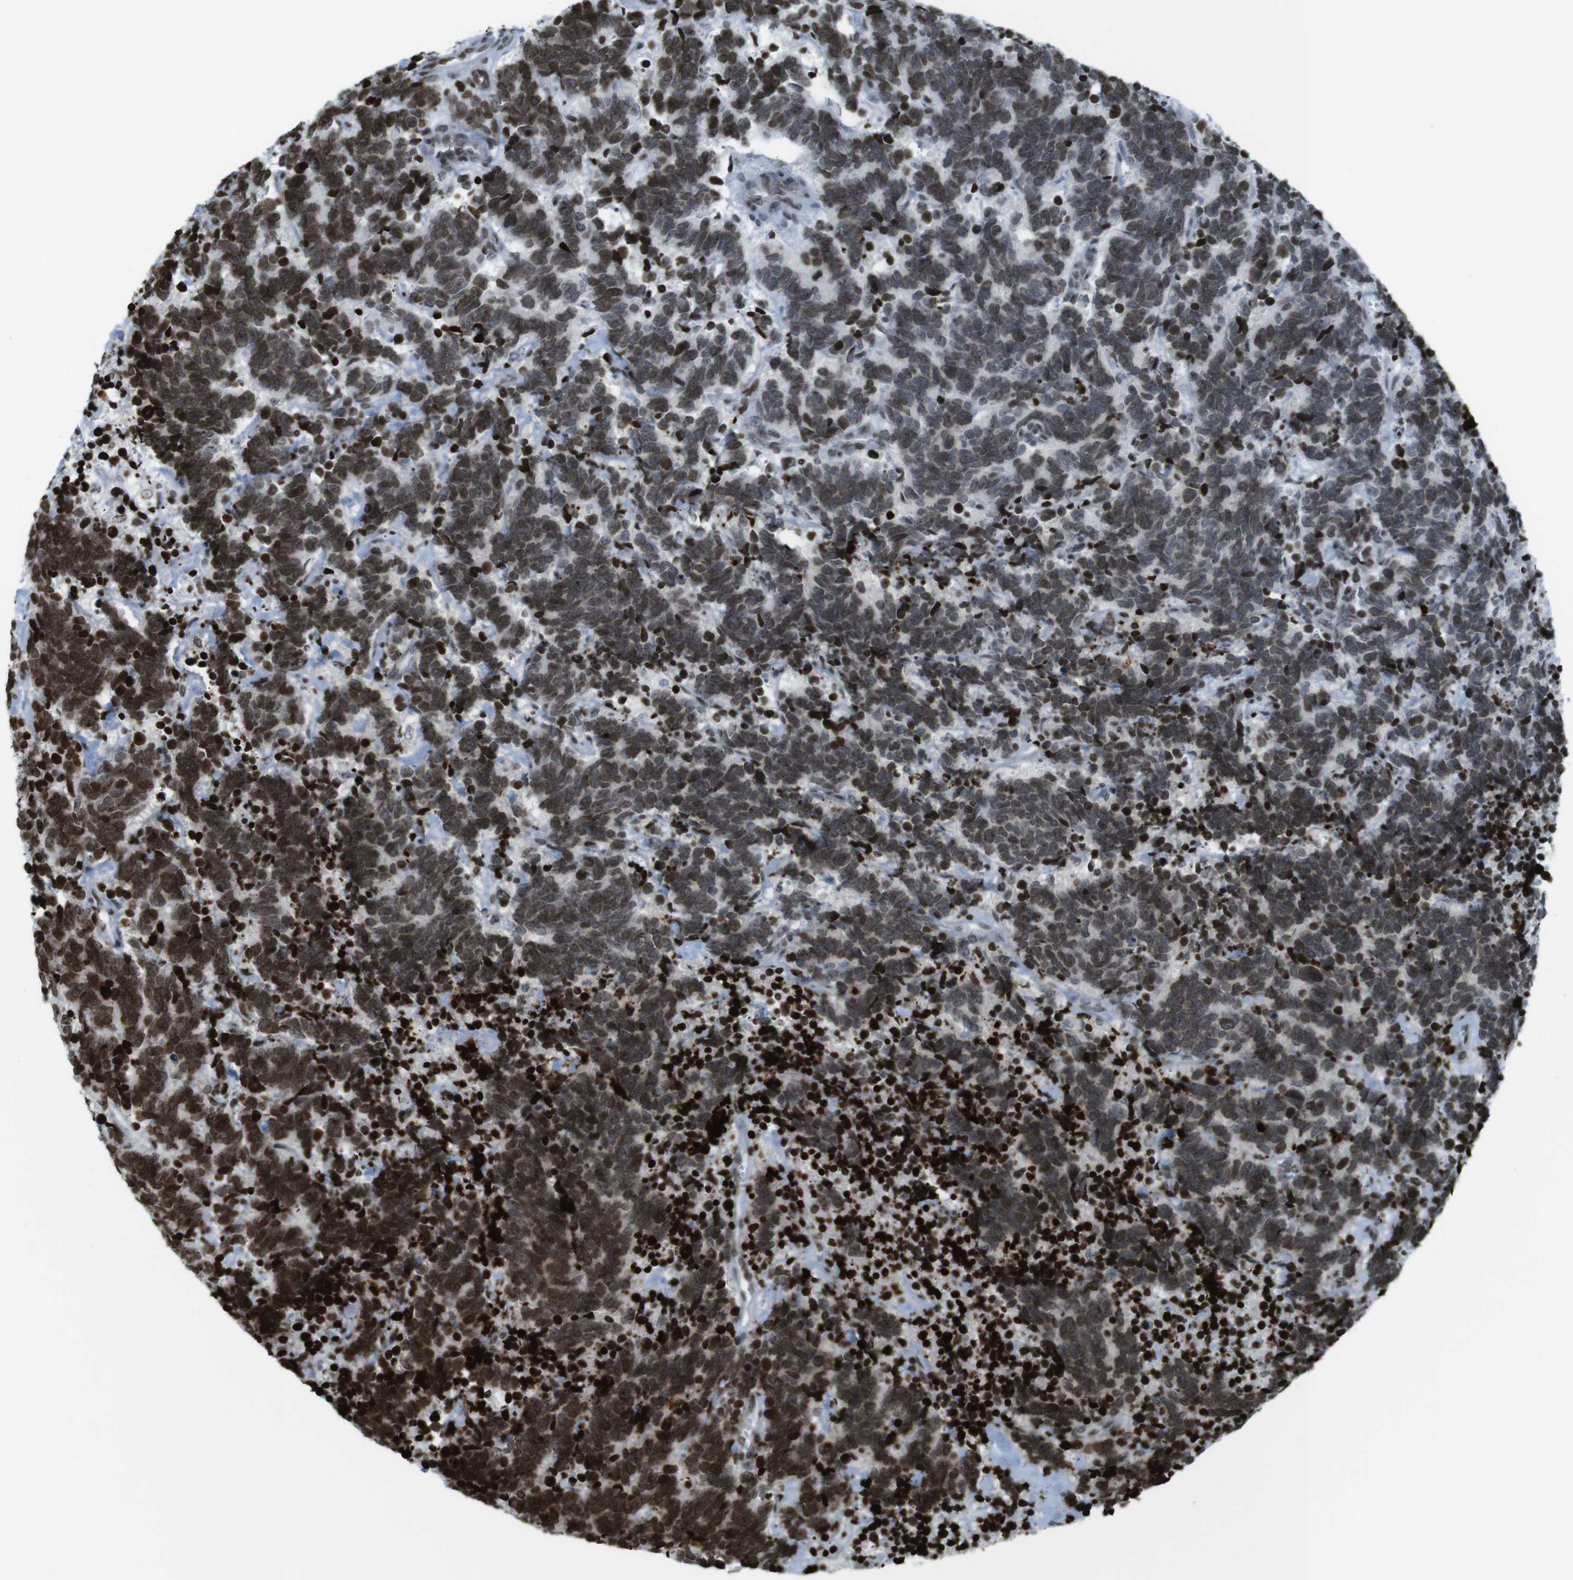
{"staining": {"intensity": "moderate", "quantity": ">75%", "location": "nuclear"}, "tissue": "carcinoid", "cell_type": "Tumor cells", "image_type": "cancer", "snomed": [{"axis": "morphology", "description": "Carcinoma, NOS"}, {"axis": "morphology", "description": "Carcinoid, malignant, NOS"}, {"axis": "topography", "description": "Urinary bladder"}], "caption": "Carcinoma tissue shows moderate nuclear expression in about >75% of tumor cells, visualized by immunohistochemistry.", "gene": "H2AC8", "patient": {"sex": "male", "age": 57}}